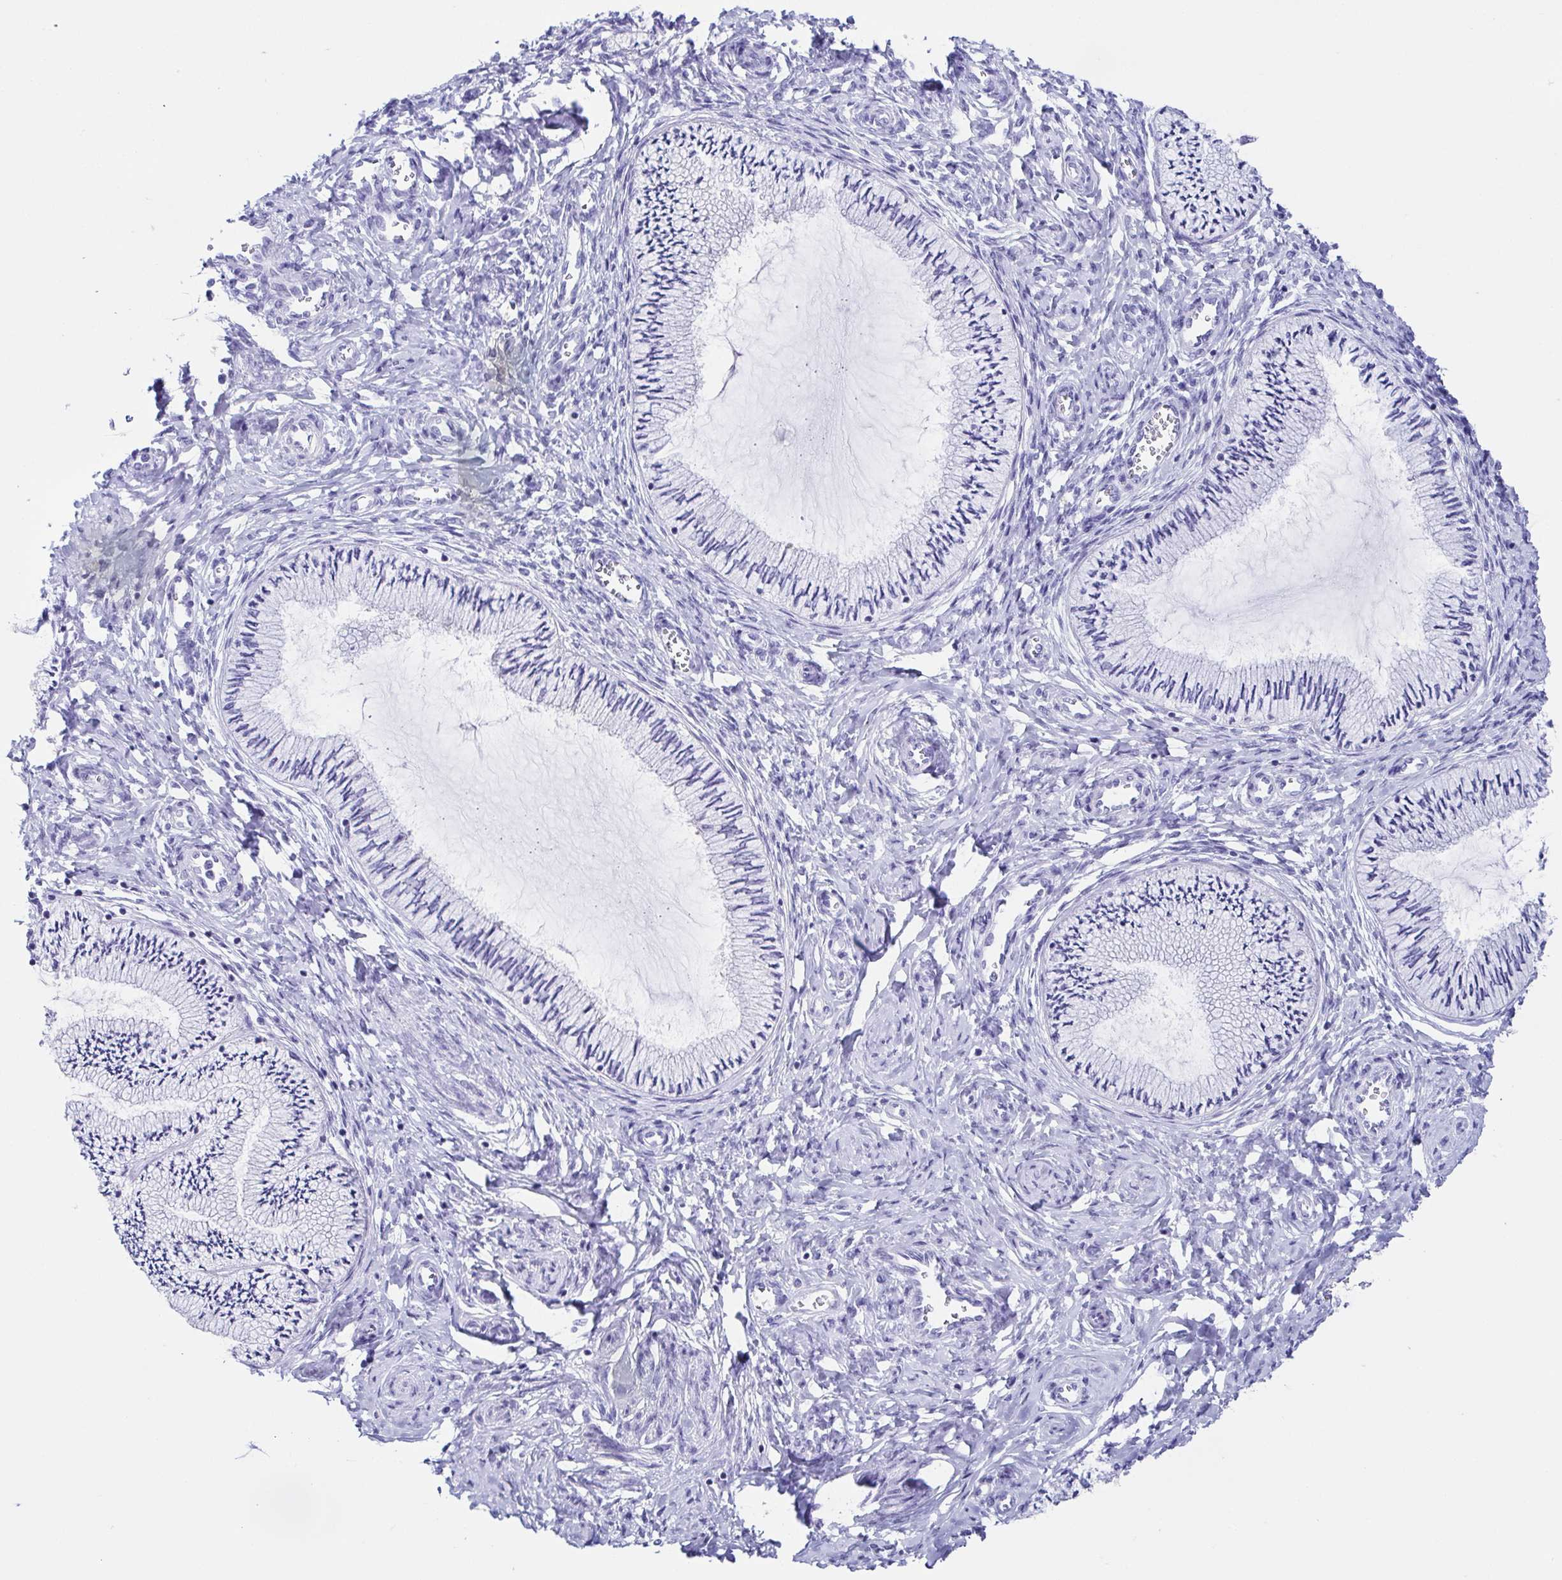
{"staining": {"intensity": "negative", "quantity": "none", "location": "none"}, "tissue": "cervix", "cell_type": "Glandular cells", "image_type": "normal", "snomed": [{"axis": "morphology", "description": "Normal tissue, NOS"}, {"axis": "topography", "description": "Cervix"}], "caption": "Cervix stained for a protein using IHC displays no expression glandular cells.", "gene": "TNNT2", "patient": {"sex": "female", "age": 24}}